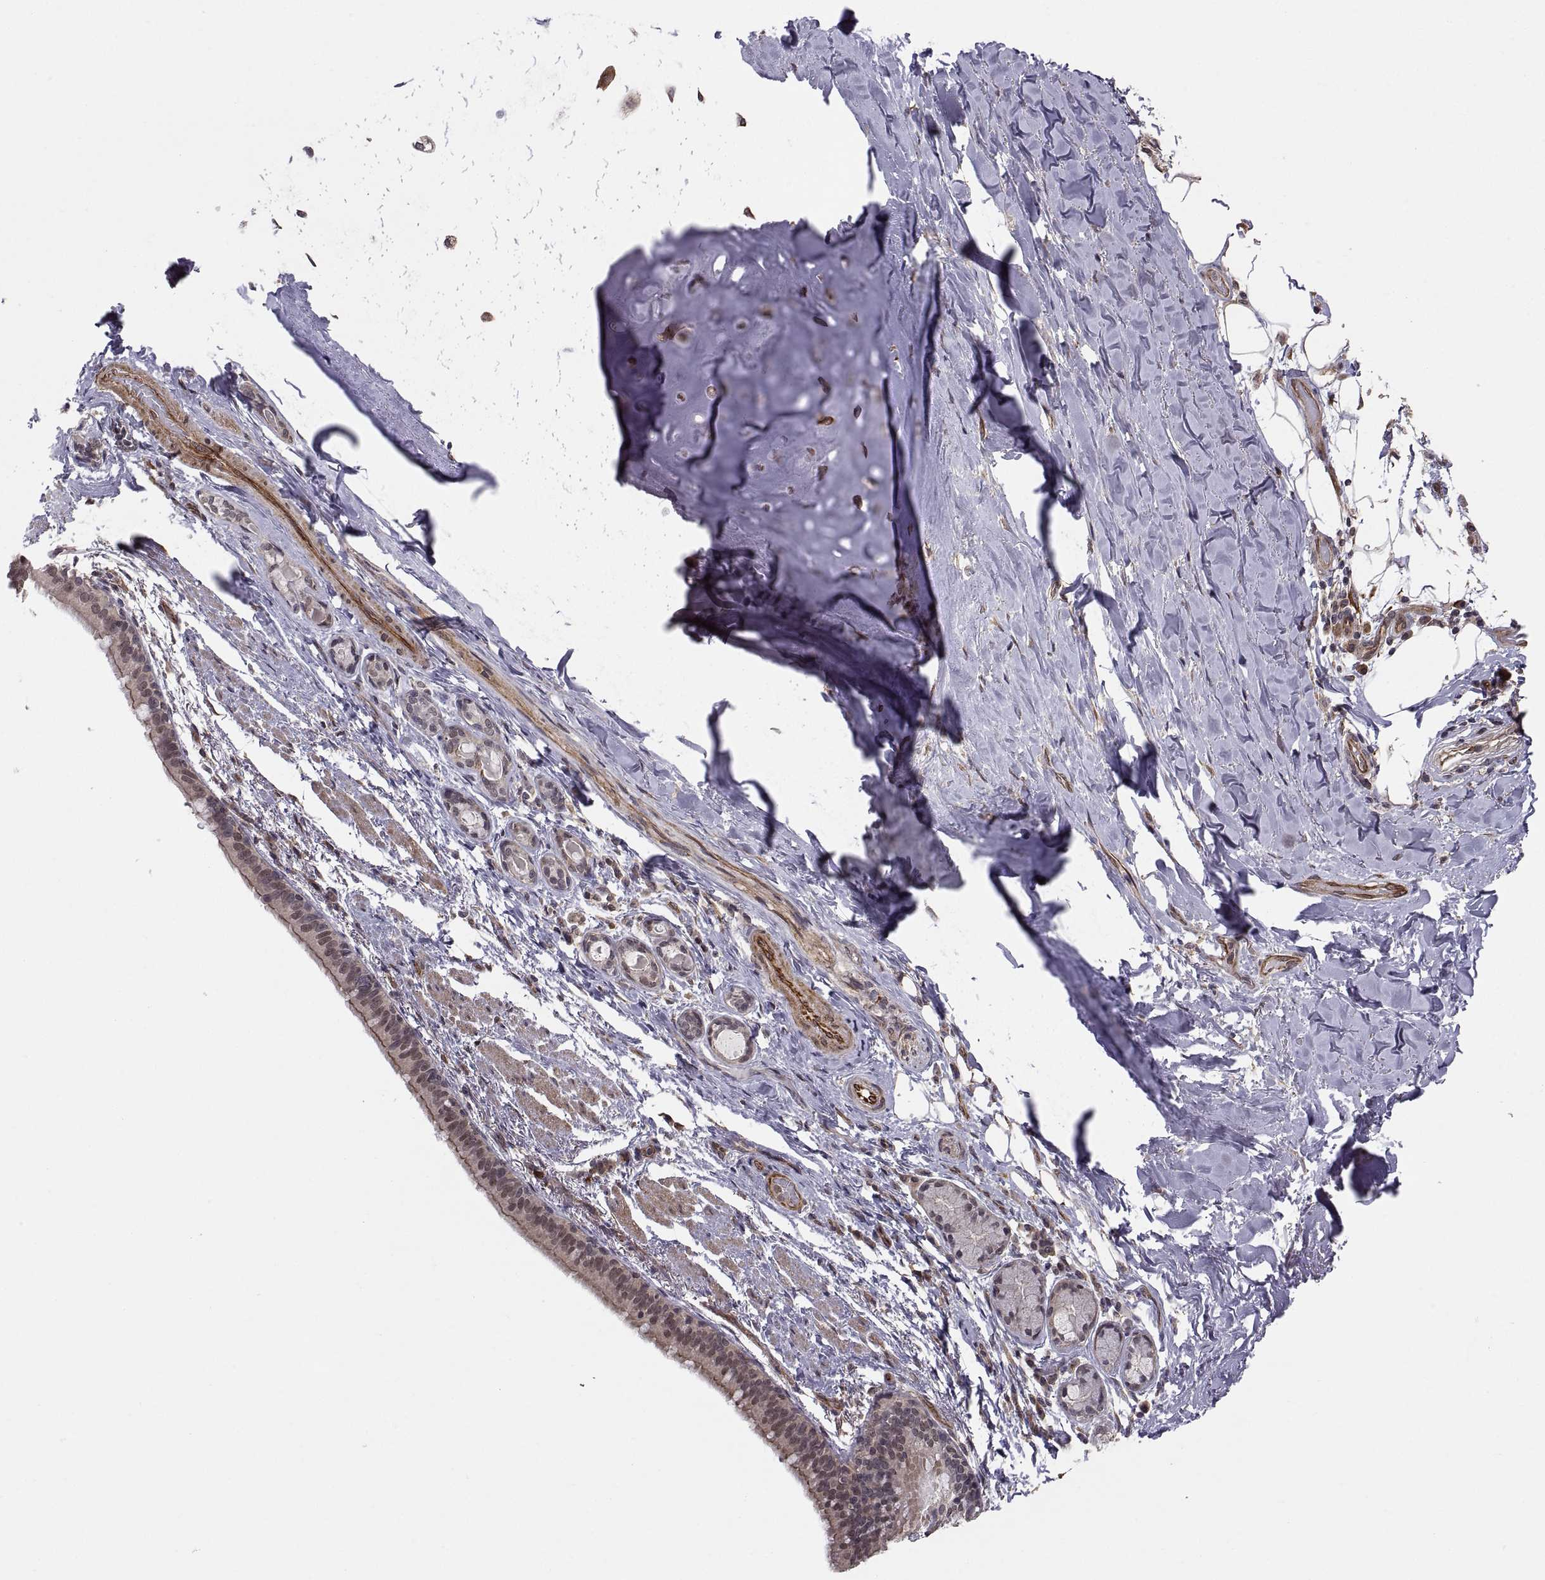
{"staining": {"intensity": "moderate", "quantity": "25%-75%", "location": "cytoplasmic/membranous,nuclear"}, "tissue": "bronchus", "cell_type": "Respiratory epithelial cells", "image_type": "normal", "snomed": [{"axis": "morphology", "description": "Normal tissue, NOS"}, {"axis": "morphology", "description": "Squamous cell carcinoma, NOS"}, {"axis": "topography", "description": "Bronchus"}, {"axis": "topography", "description": "Lung"}], "caption": "DAB (3,3'-diaminobenzidine) immunohistochemical staining of normal human bronchus reveals moderate cytoplasmic/membranous,nuclear protein expression in approximately 25%-75% of respiratory epithelial cells.", "gene": "ABL2", "patient": {"sex": "male", "age": 69}}